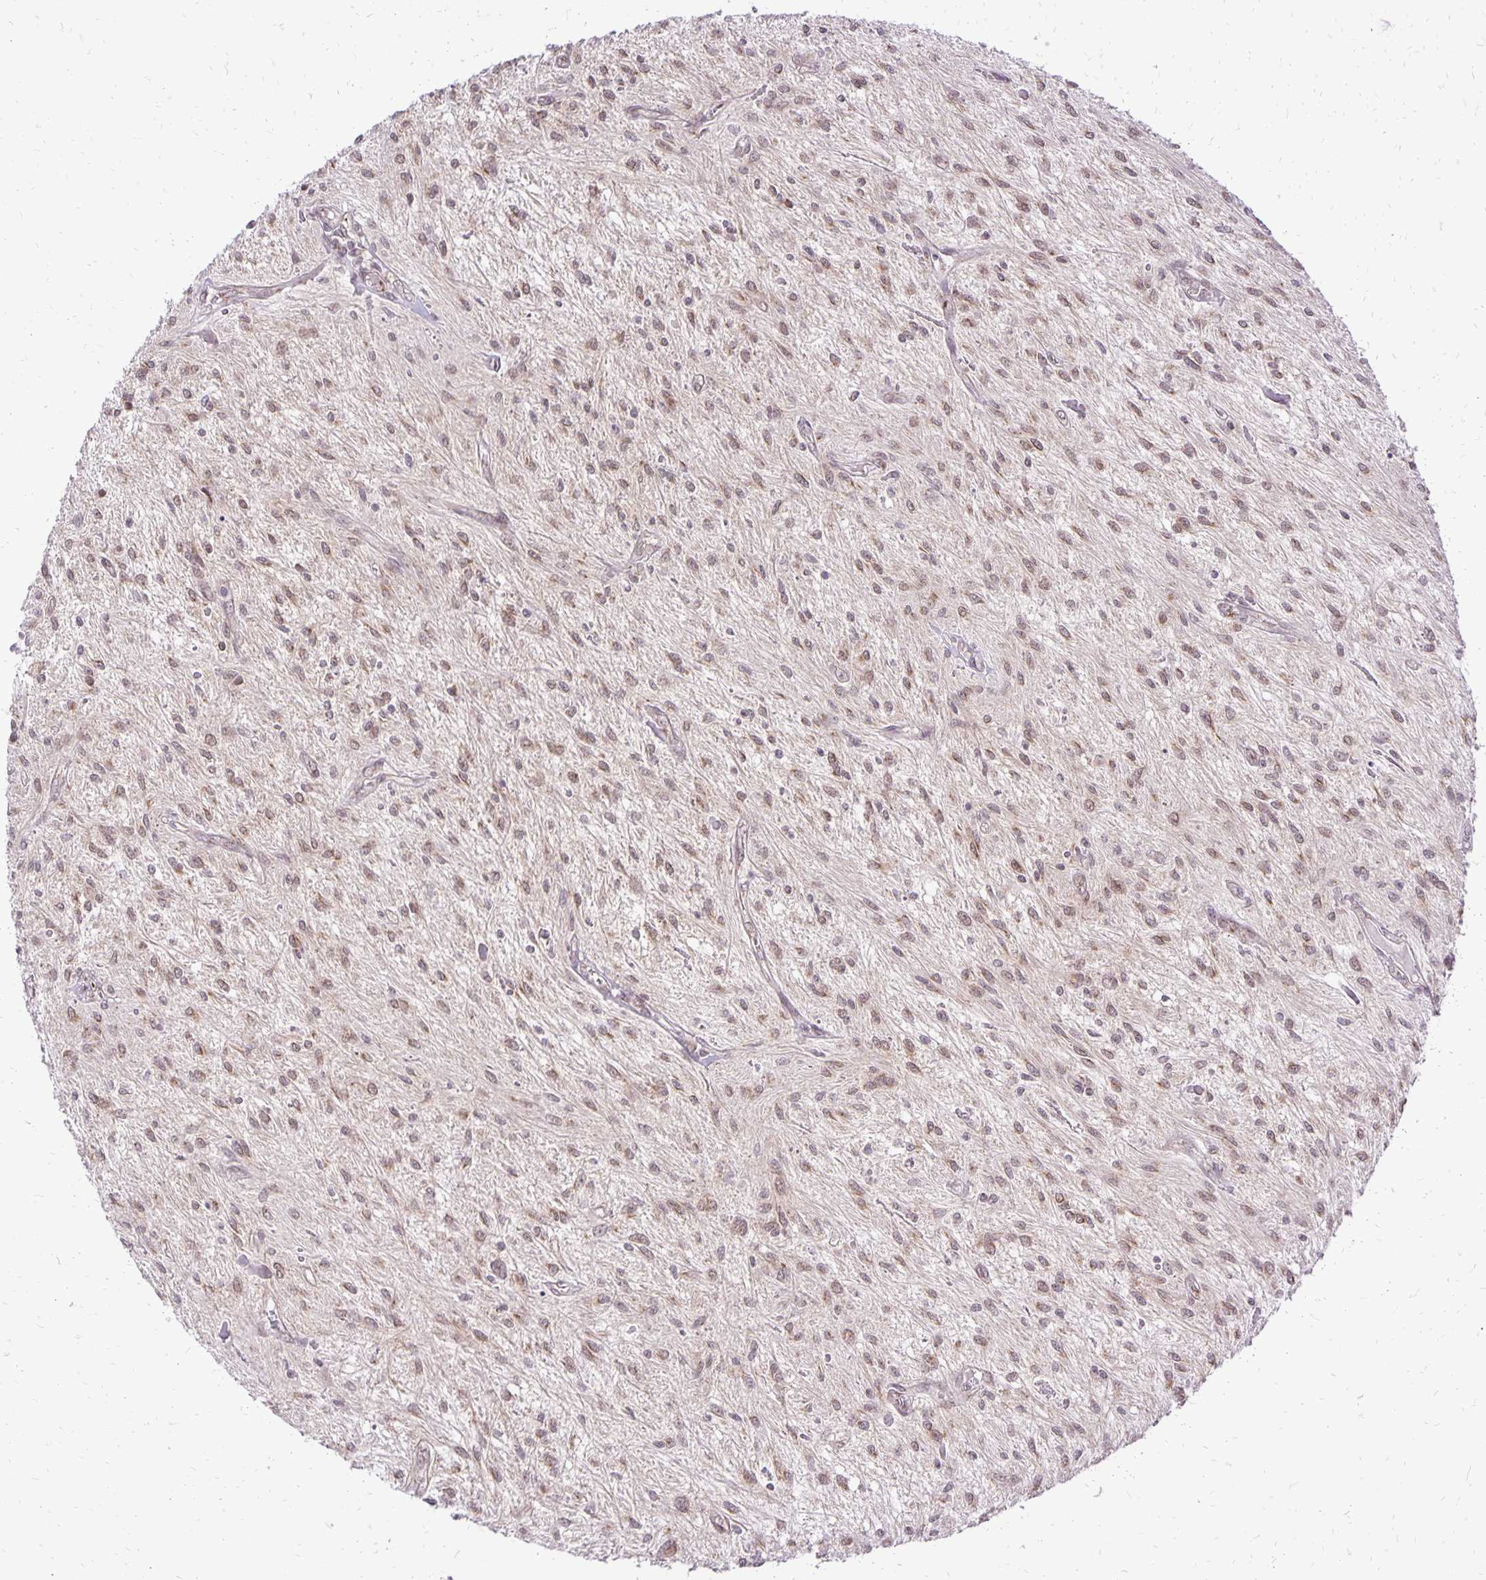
{"staining": {"intensity": "weak", "quantity": ">75%", "location": "cytoplasmic/membranous,nuclear"}, "tissue": "glioma", "cell_type": "Tumor cells", "image_type": "cancer", "snomed": [{"axis": "morphology", "description": "Glioma, malignant, Low grade"}, {"axis": "topography", "description": "Cerebellum"}], "caption": "Tumor cells display weak cytoplasmic/membranous and nuclear expression in about >75% of cells in malignant glioma (low-grade).", "gene": "GOLGA5", "patient": {"sex": "female", "age": 14}}